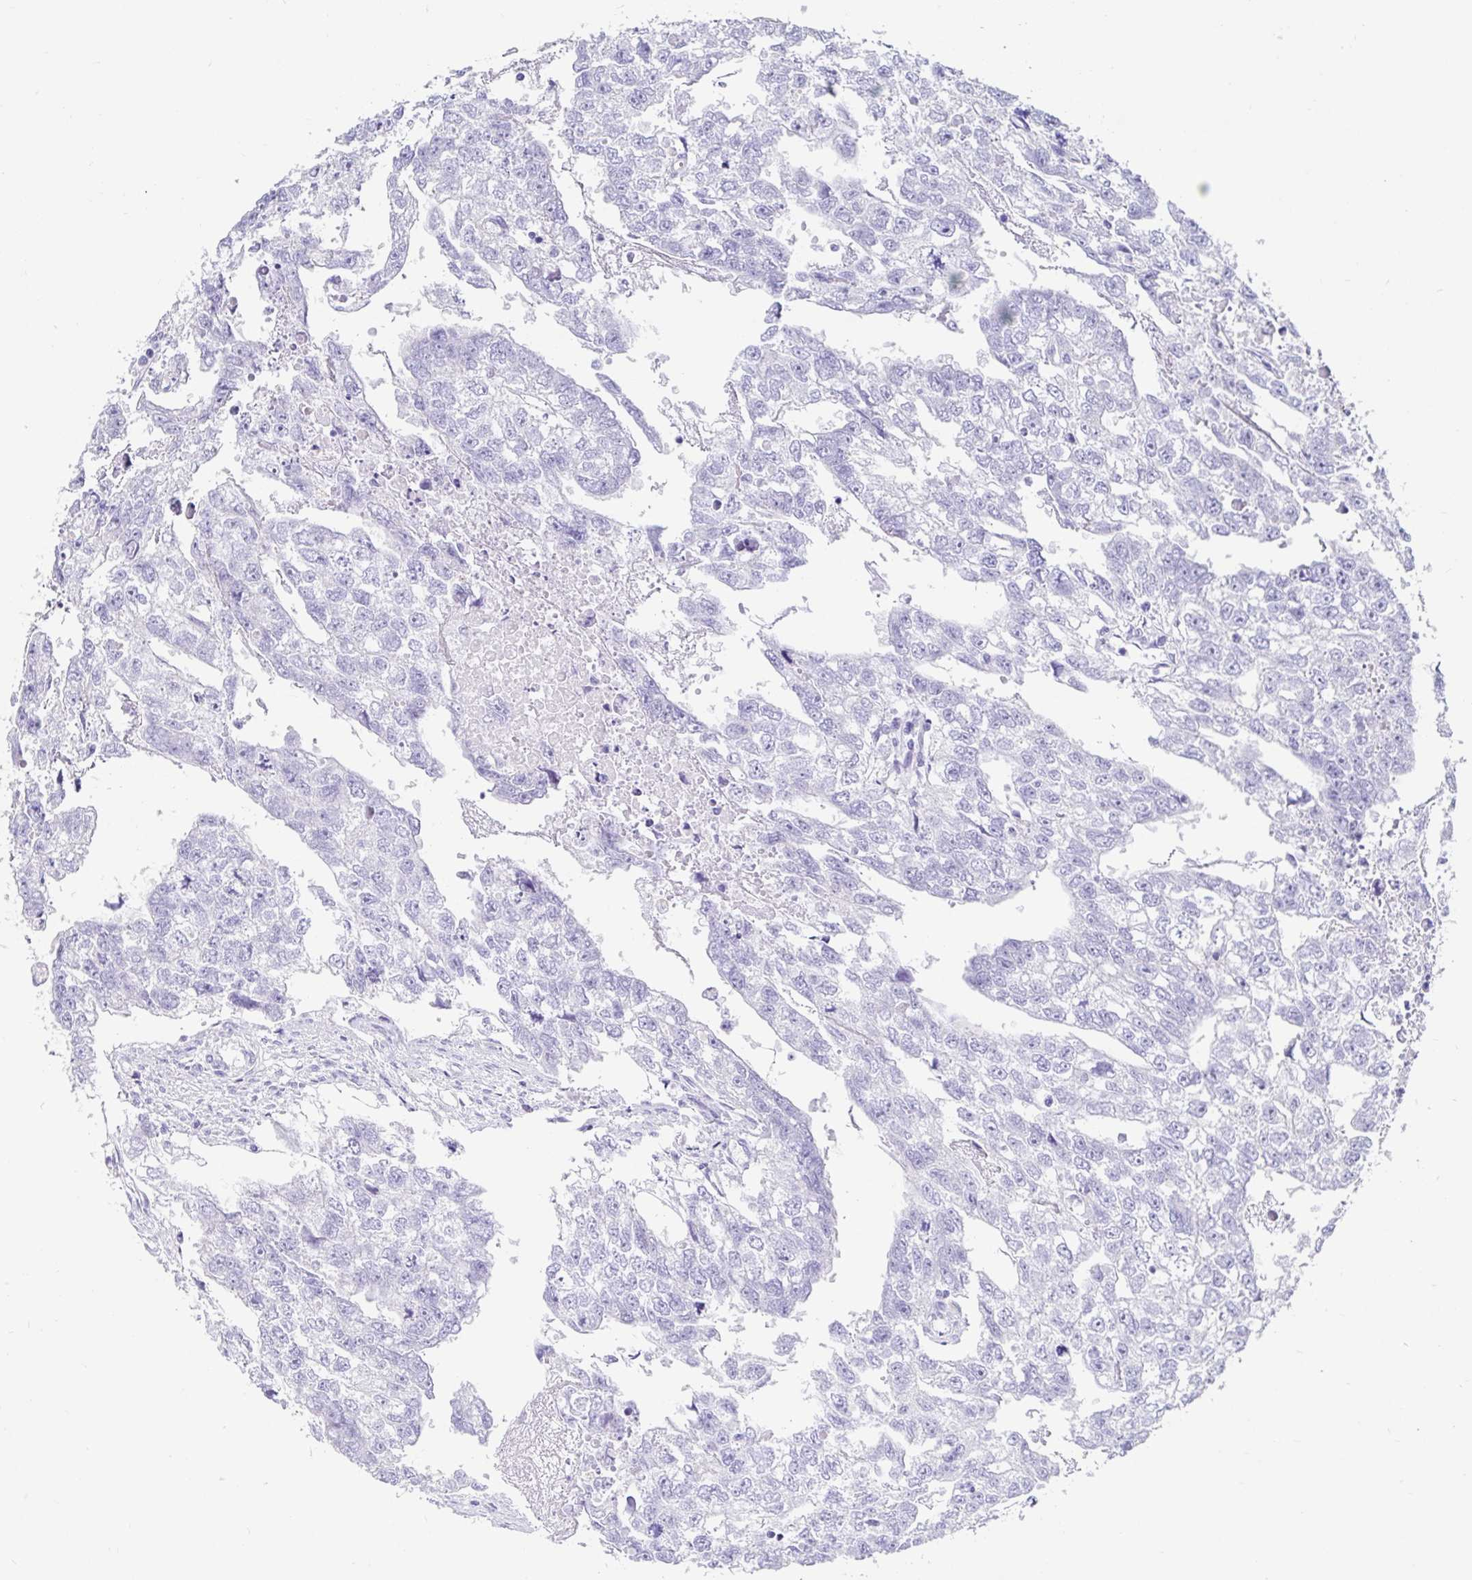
{"staining": {"intensity": "negative", "quantity": "none", "location": "none"}, "tissue": "testis cancer", "cell_type": "Tumor cells", "image_type": "cancer", "snomed": [{"axis": "morphology", "description": "Carcinoma, Embryonal, NOS"}, {"axis": "morphology", "description": "Teratoma, malignant, NOS"}, {"axis": "topography", "description": "Testis"}], "caption": "Tumor cells show no significant expression in malignant teratoma (testis).", "gene": "ZPBP2", "patient": {"sex": "male", "age": 44}}